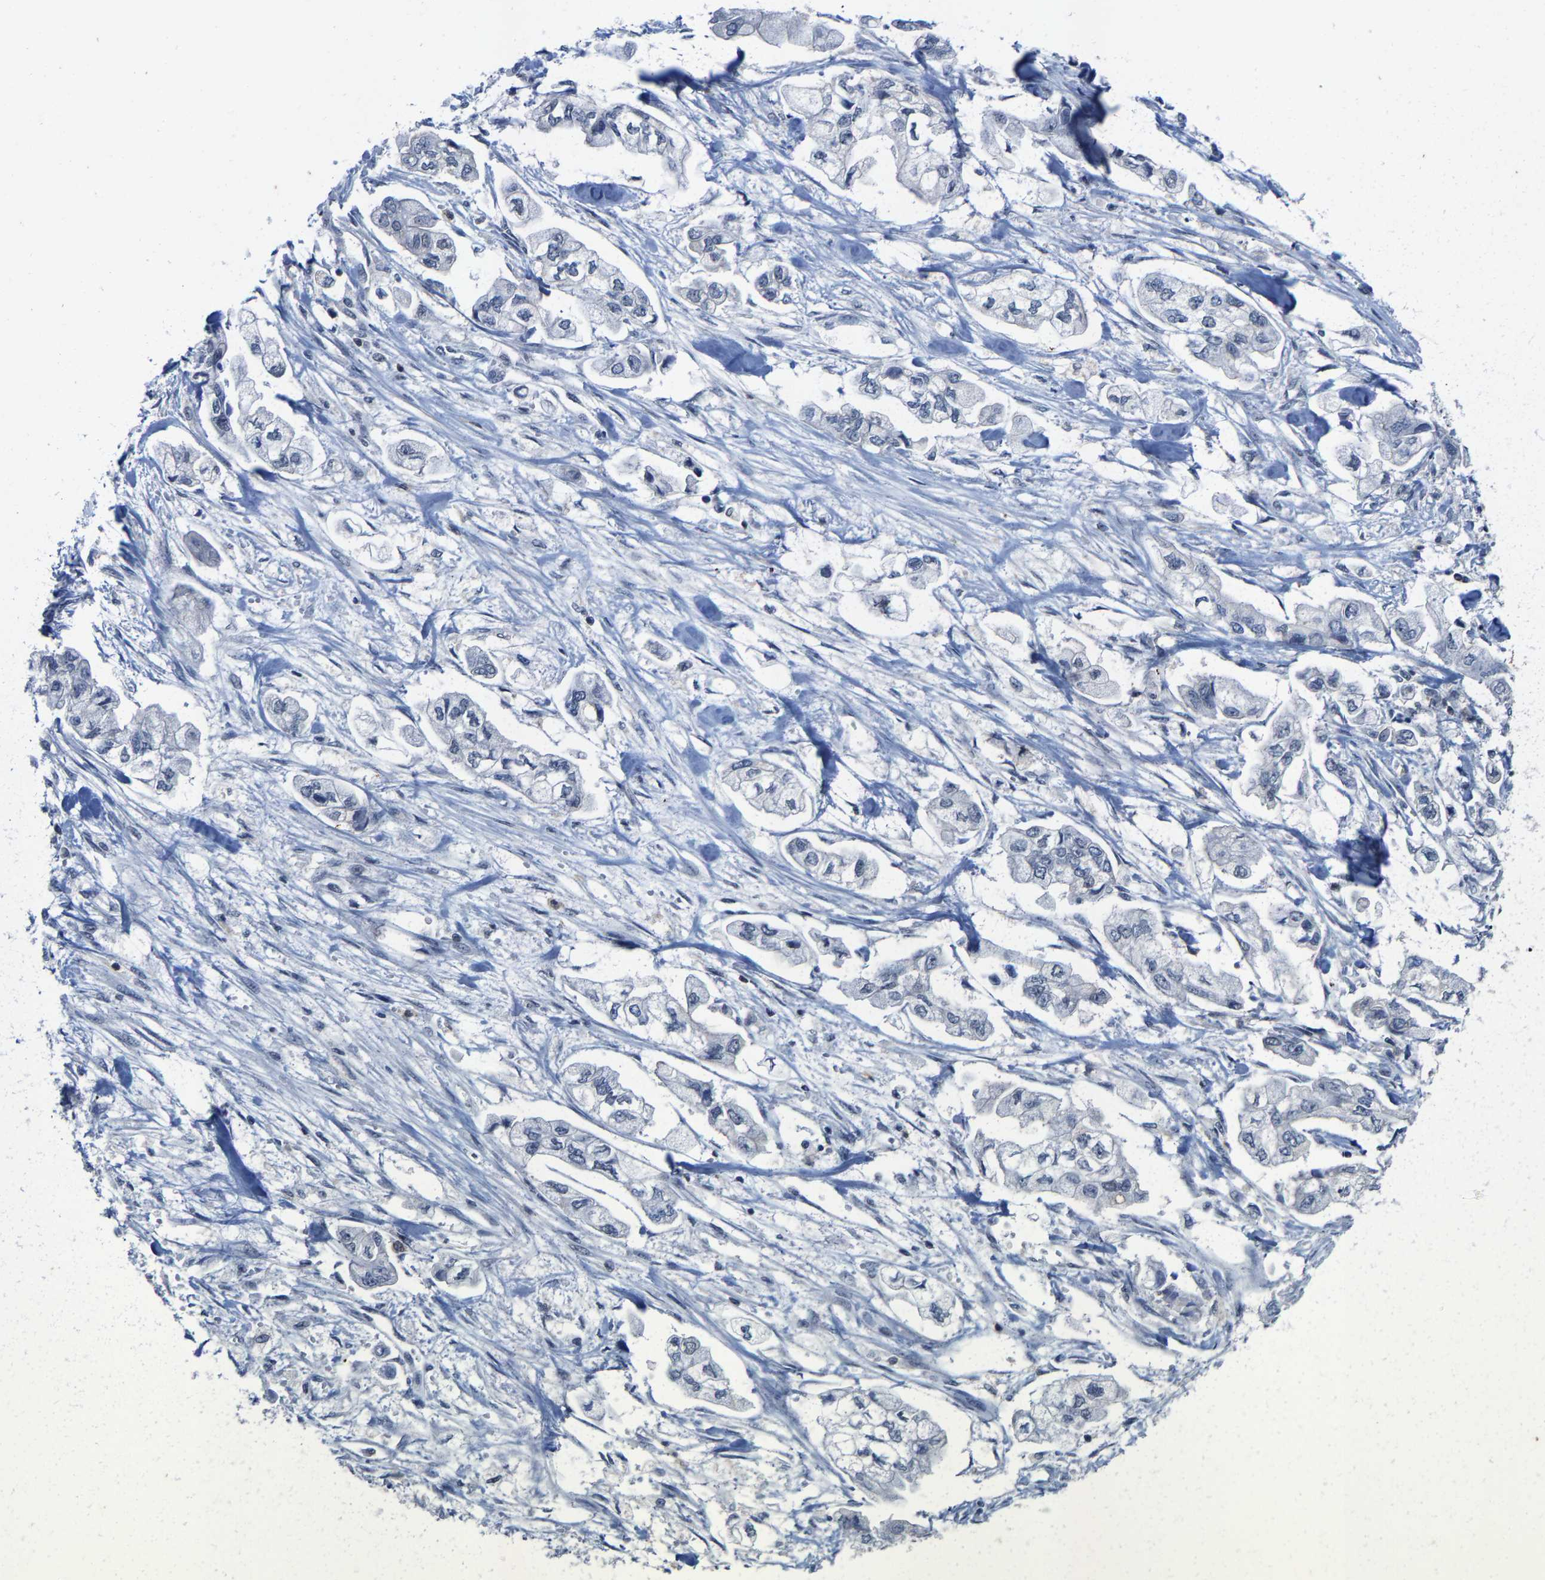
{"staining": {"intensity": "negative", "quantity": "none", "location": "none"}, "tissue": "stomach cancer", "cell_type": "Tumor cells", "image_type": "cancer", "snomed": [{"axis": "morphology", "description": "Normal tissue, NOS"}, {"axis": "morphology", "description": "Adenocarcinoma, NOS"}, {"axis": "topography", "description": "Stomach"}], "caption": "Immunohistochemical staining of adenocarcinoma (stomach) shows no significant staining in tumor cells.", "gene": "FGD3", "patient": {"sex": "male", "age": 62}}